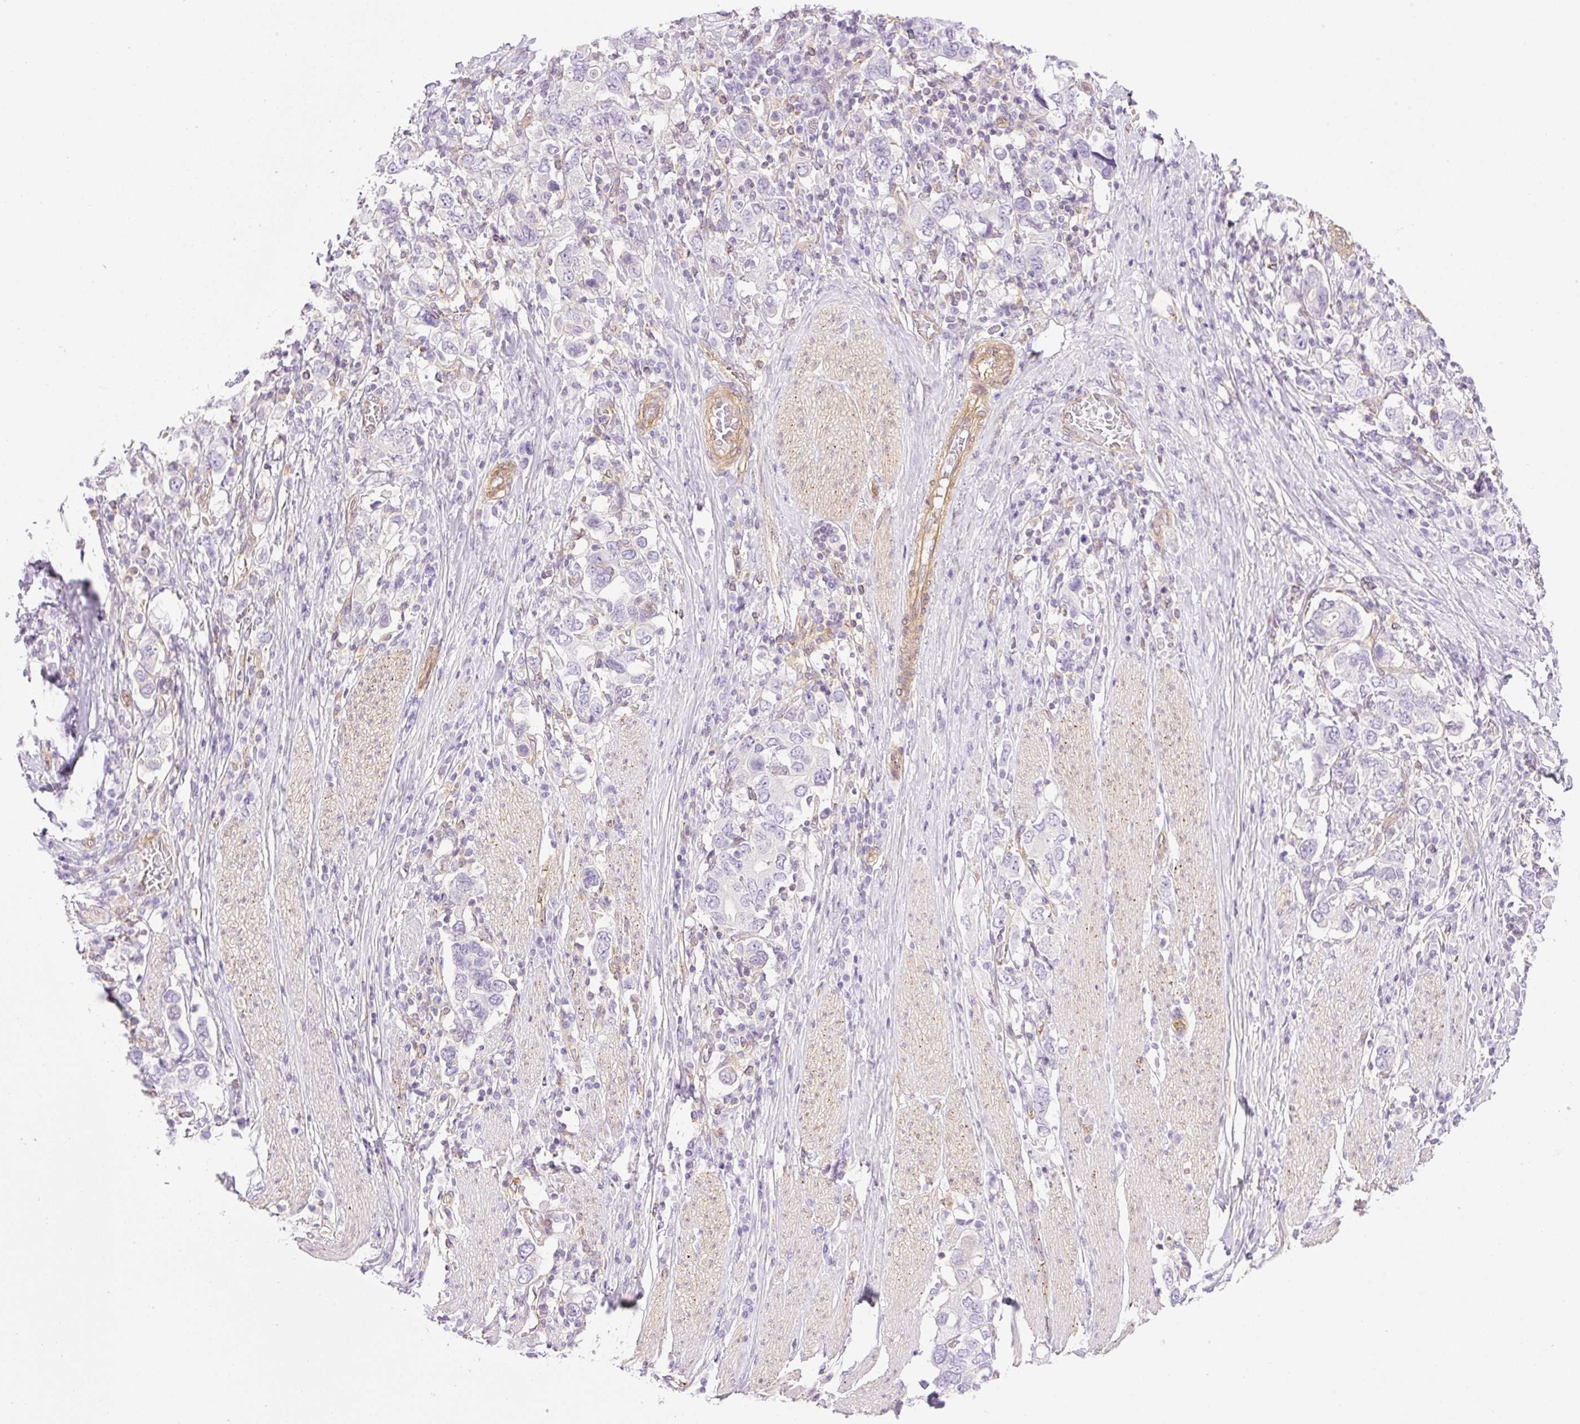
{"staining": {"intensity": "negative", "quantity": "none", "location": "none"}, "tissue": "stomach cancer", "cell_type": "Tumor cells", "image_type": "cancer", "snomed": [{"axis": "morphology", "description": "Adenocarcinoma, NOS"}, {"axis": "topography", "description": "Stomach, upper"}, {"axis": "topography", "description": "Stomach"}], "caption": "This photomicrograph is of stomach adenocarcinoma stained with immunohistochemistry (IHC) to label a protein in brown with the nuclei are counter-stained blue. There is no expression in tumor cells. (Brightfield microscopy of DAB IHC at high magnification).", "gene": "EHD3", "patient": {"sex": "male", "age": 62}}